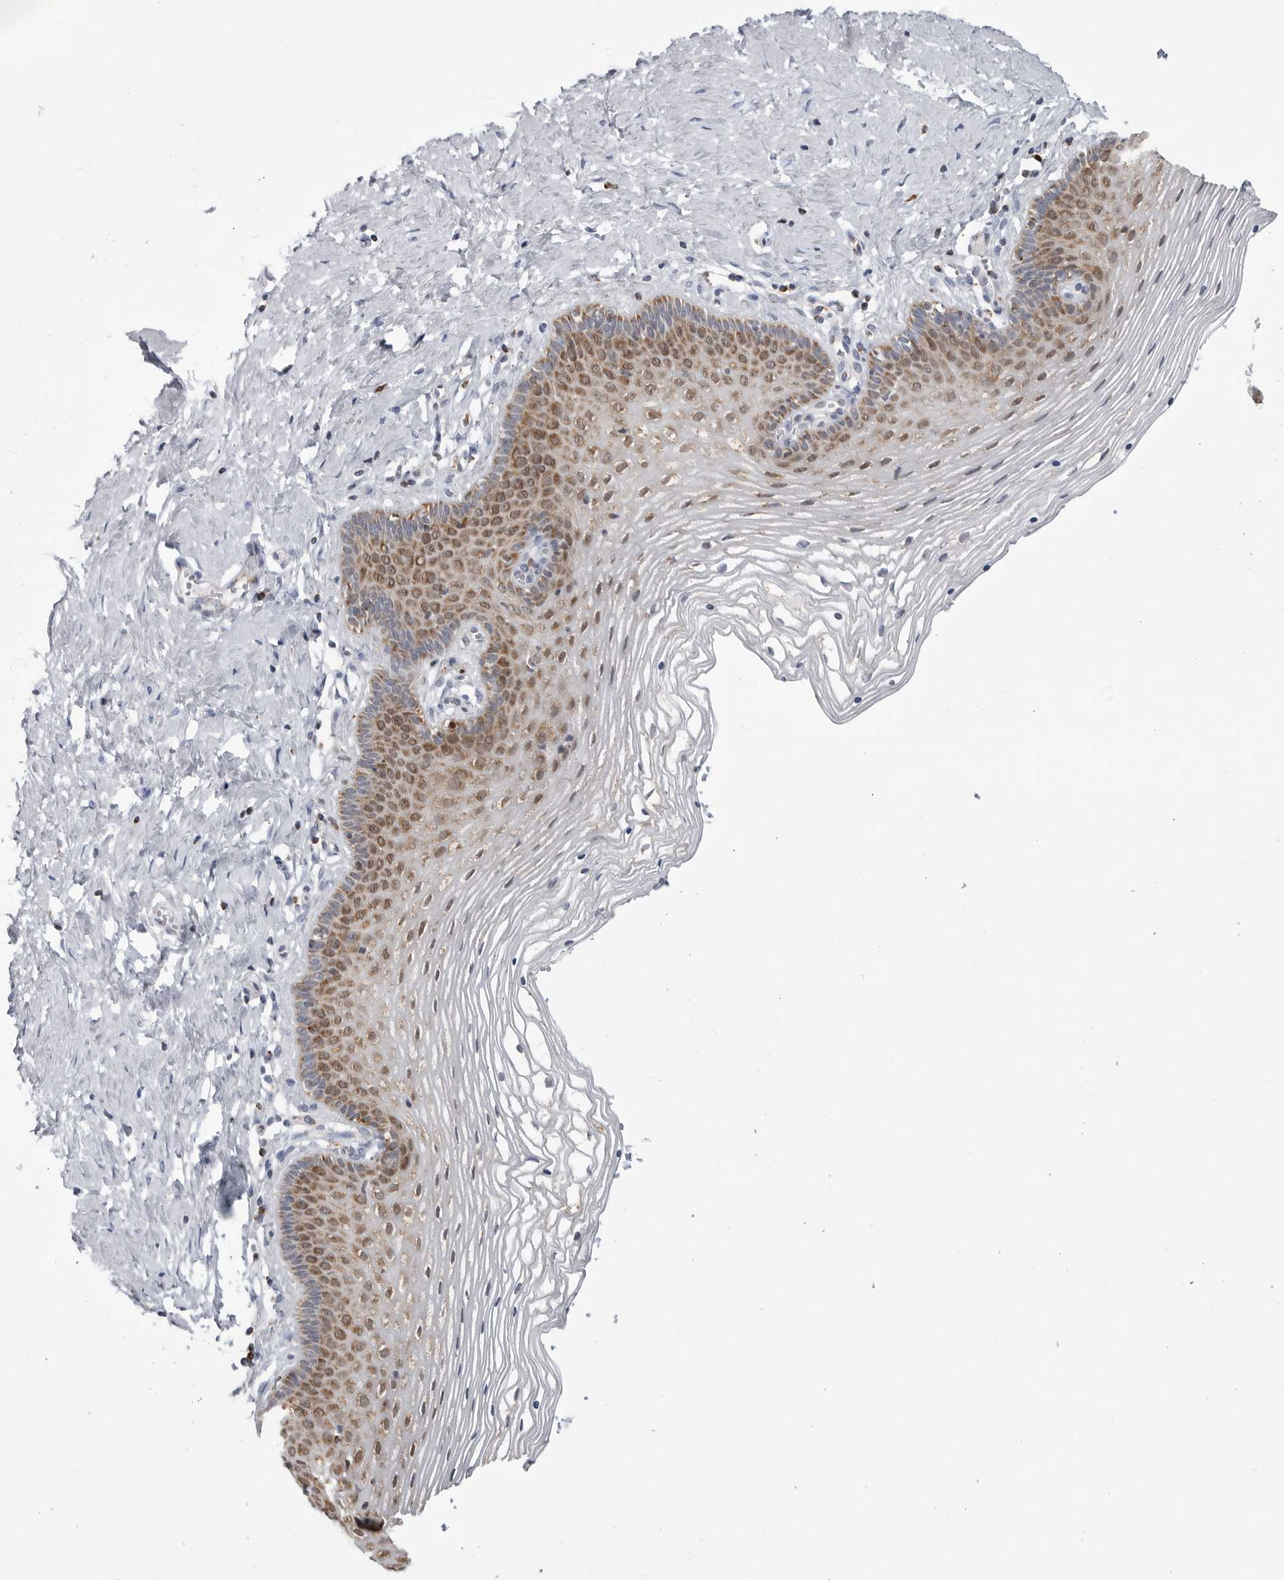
{"staining": {"intensity": "moderate", "quantity": ">75%", "location": "cytoplasmic/membranous"}, "tissue": "vagina", "cell_type": "Squamous epithelial cells", "image_type": "normal", "snomed": [{"axis": "morphology", "description": "Normal tissue, NOS"}, {"axis": "topography", "description": "Vagina"}], "caption": "A brown stain shows moderate cytoplasmic/membranous positivity of a protein in squamous epithelial cells of normal human vagina. (DAB = brown stain, brightfield microscopy at high magnification).", "gene": "COX5A", "patient": {"sex": "female", "age": 32}}